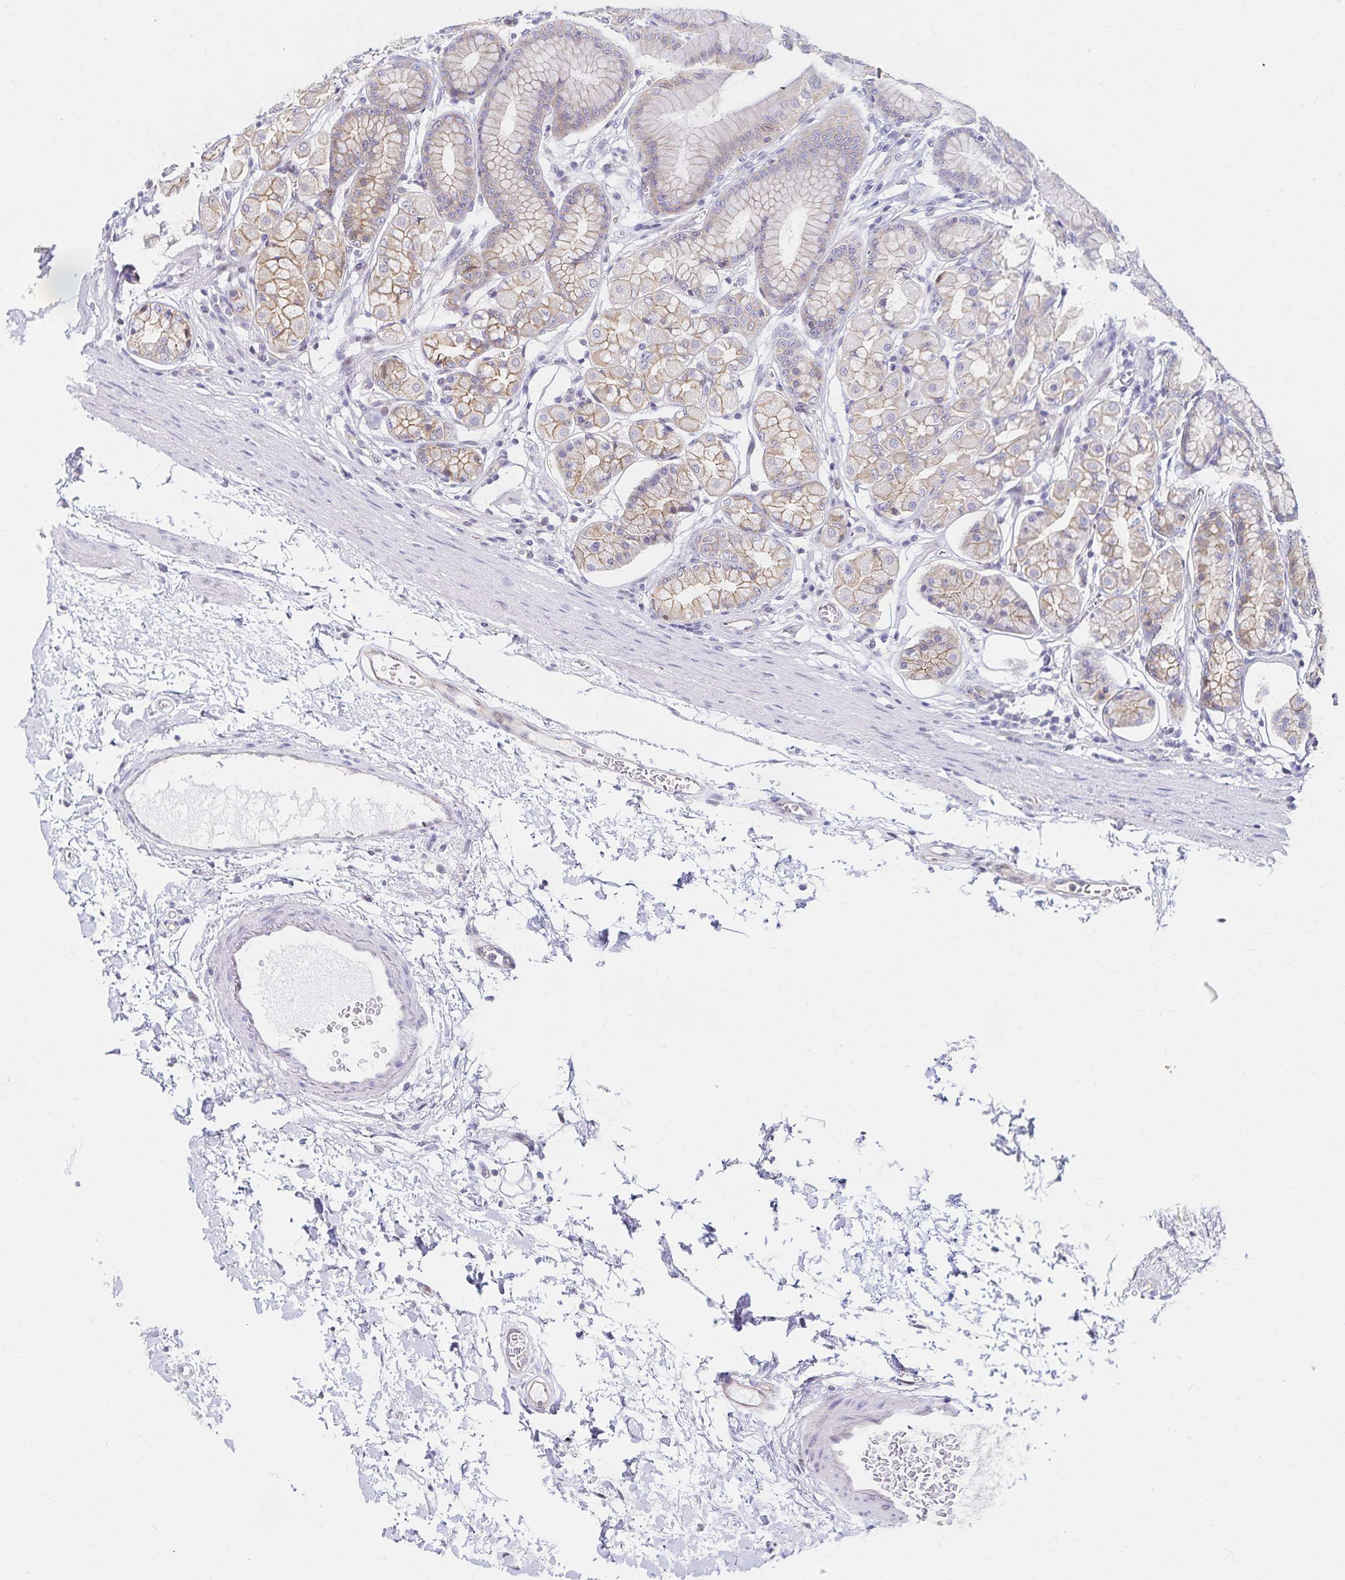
{"staining": {"intensity": "weak", "quantity": "25%-75%", "location": "cytoplasmic/membranous"}, "tissue": "stomach", "cell_type": "Glandular cells", "image_type": "normal", "snomed": [{"axis": "morphology", "description": "Normal tissue, NOS"}, {"axis": "topography", "description": "Stomach"}, {"axis": "topography", "description": "Stomach, lower"}], "caption": "Protein analysis of normal stomach shows weak cytoplasmic/membranous positivity in approximately 25%-75% of glandular cells.", "gene": "RAB9B", "patient": {"sex": "male", "age": 76}}